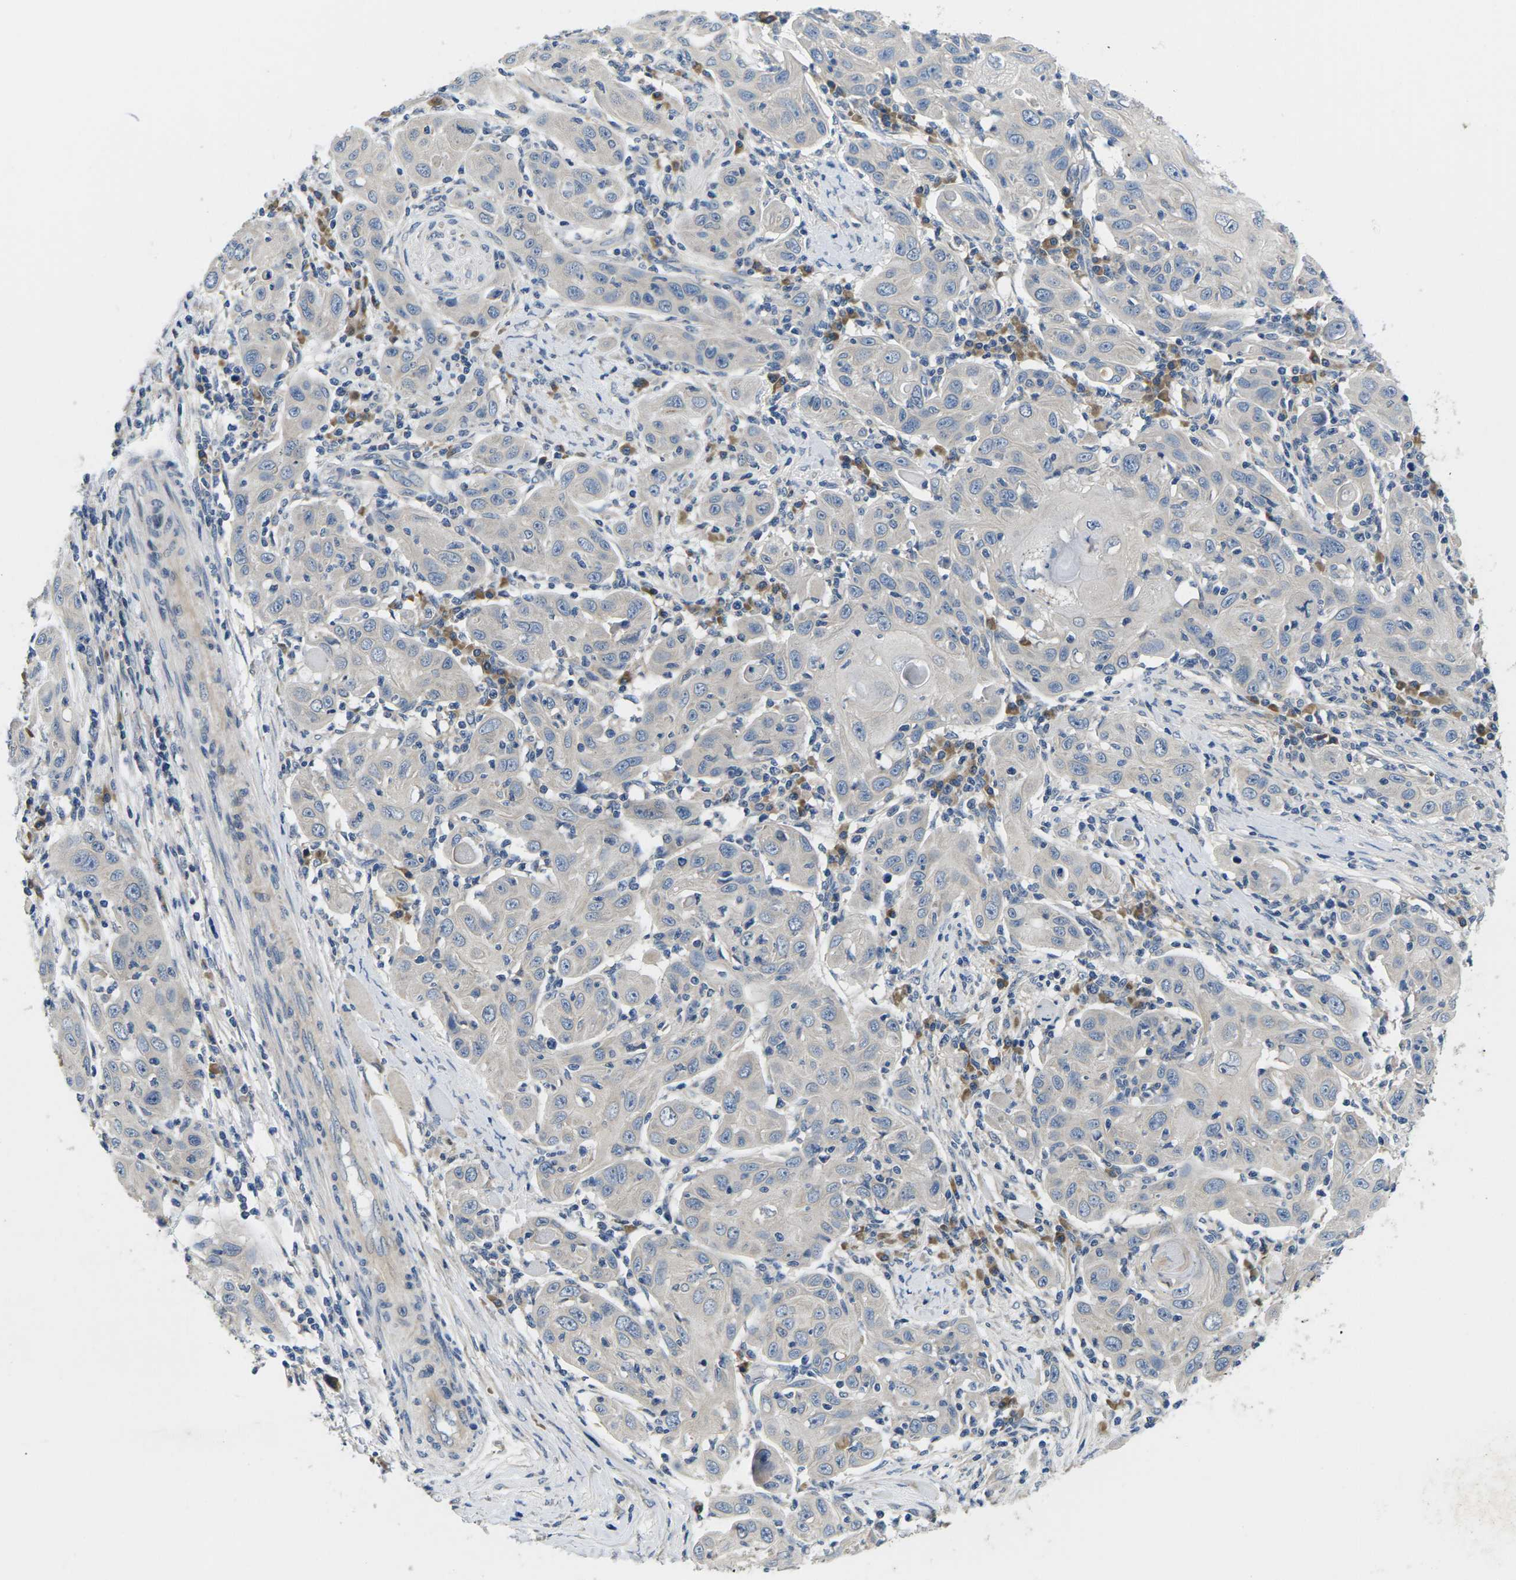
{"staining": {"intensity": "negative", "quantity": "none", "location": "none"}, "tissue": "skin cancer", "cell_type": "Tumor cells", "image_type": "cancer", "snomed": [{"axis": "morphology", "description": "Squamous cell carcinoma, NOS"}, {"axis": "topography", "description": "Skin"}], "caption": "A high-resolution photomicrograph shows immunohistochemistry staining of skin squamous cell carcinoma, which displays no significant expression in tumor cells.", "gene": "ERGIC3", "patient": {"sex": "female", "age": 88}}